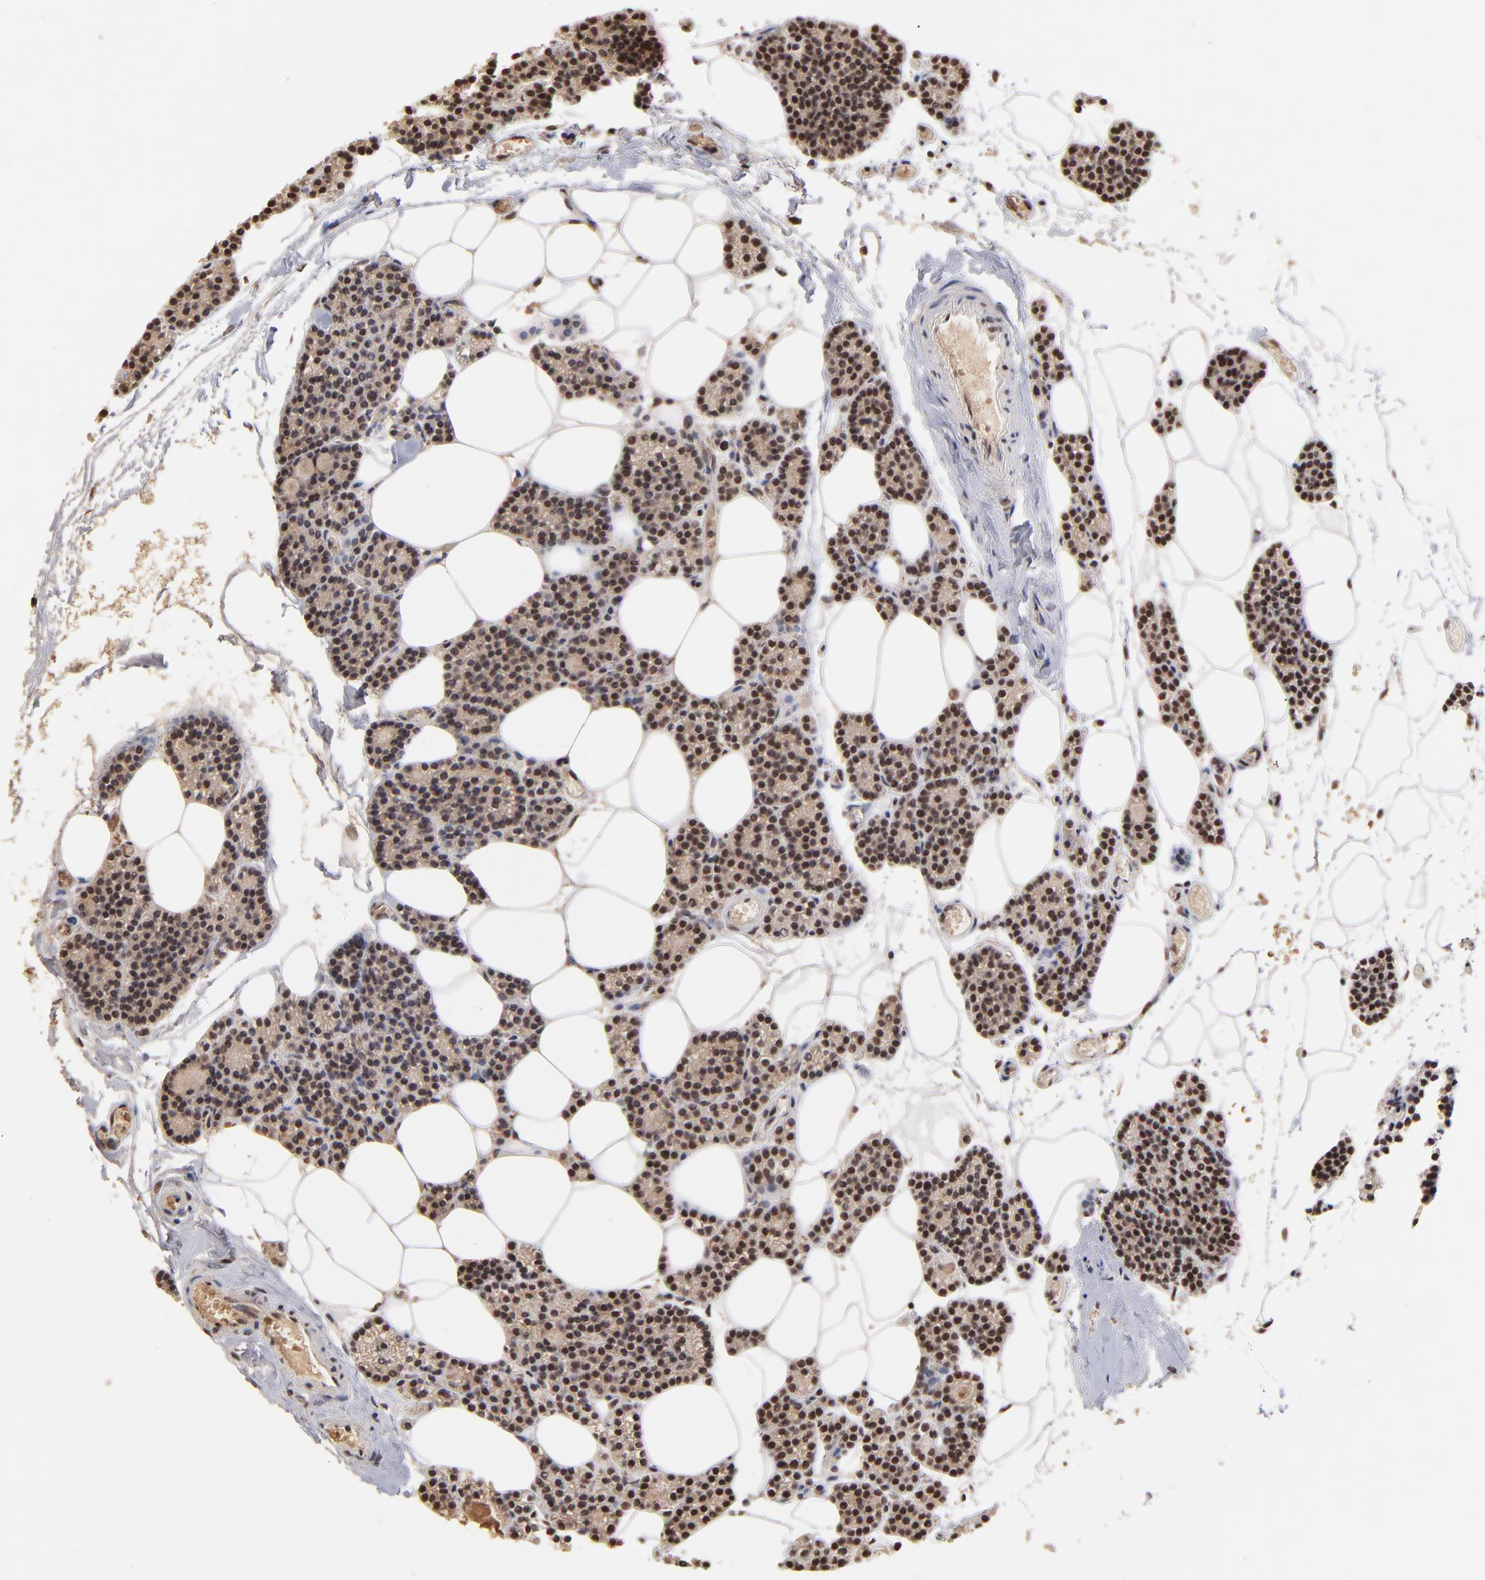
{"staining": {"intensity": "strong", "quantity": ">75%", "location": "cytoplasmic/membranous,nuclear"}, "tissue": "parathyroid gland", "cell_type": "Glandular cells", "image_type": "normal", "snomed": [{"axis": "morphology", "description": "Normal tissue, NOS"}, {"axis": "topography", "description": "Parathyroid gland"}], "caption": "Immunohistochemistry (IHC) staining of normal parathyroid gland, which demonstrates high levels of strong cytoplasmic/membranous,nuclear expression in approximately >75% of glandular cells indicating strong cytoplasmic/membranous,nuclear protein staining. The staining was performed using DAB (brown) for protein detection and nuclei were counterstained in hematoxylin (blue).", "gene": "ZNF146", "patient": {"sex": "female", "age": 66}}